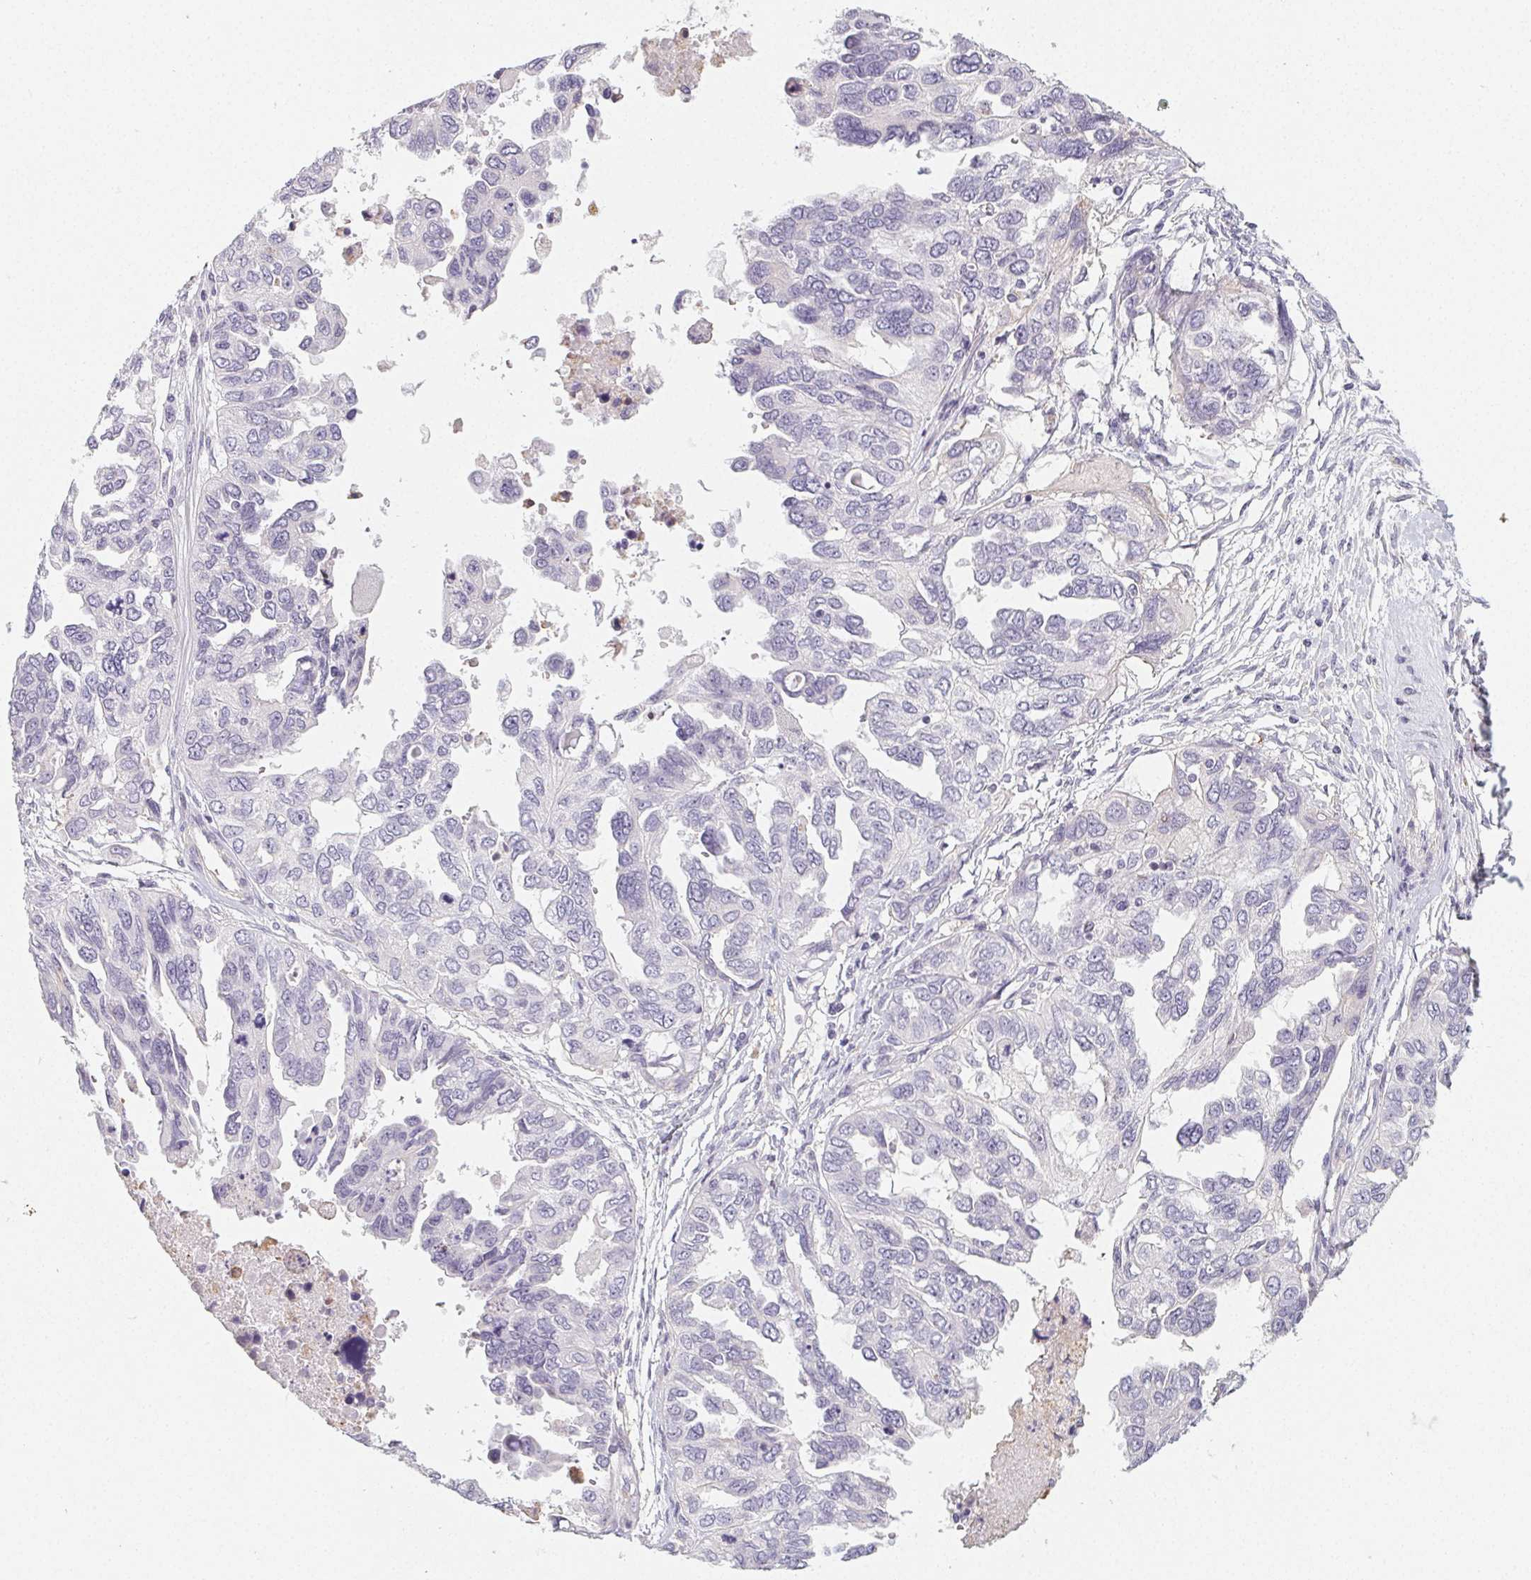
{"staining": {"intensity": "negative", "quantity": "none", "location": "none"}, "tissue": "ovarian cancer", "cell_type": "Tumor cells", "image_type": "cancer", "snomed": [{"axis": "morphology", "description": "Cystadenocarcinoma, serous, NOS"}, {"axis": "topography", "description": "Ovary"}], "caption": "Tumor cells show no significant protein positivity in ovarian cancer. (DAB (3,3'-diaminobenzidine) immunohistochemistry with hematoxylin counter stain).", "gene": "LRRC23", "patient": {"sex": "female", "age": 53}}